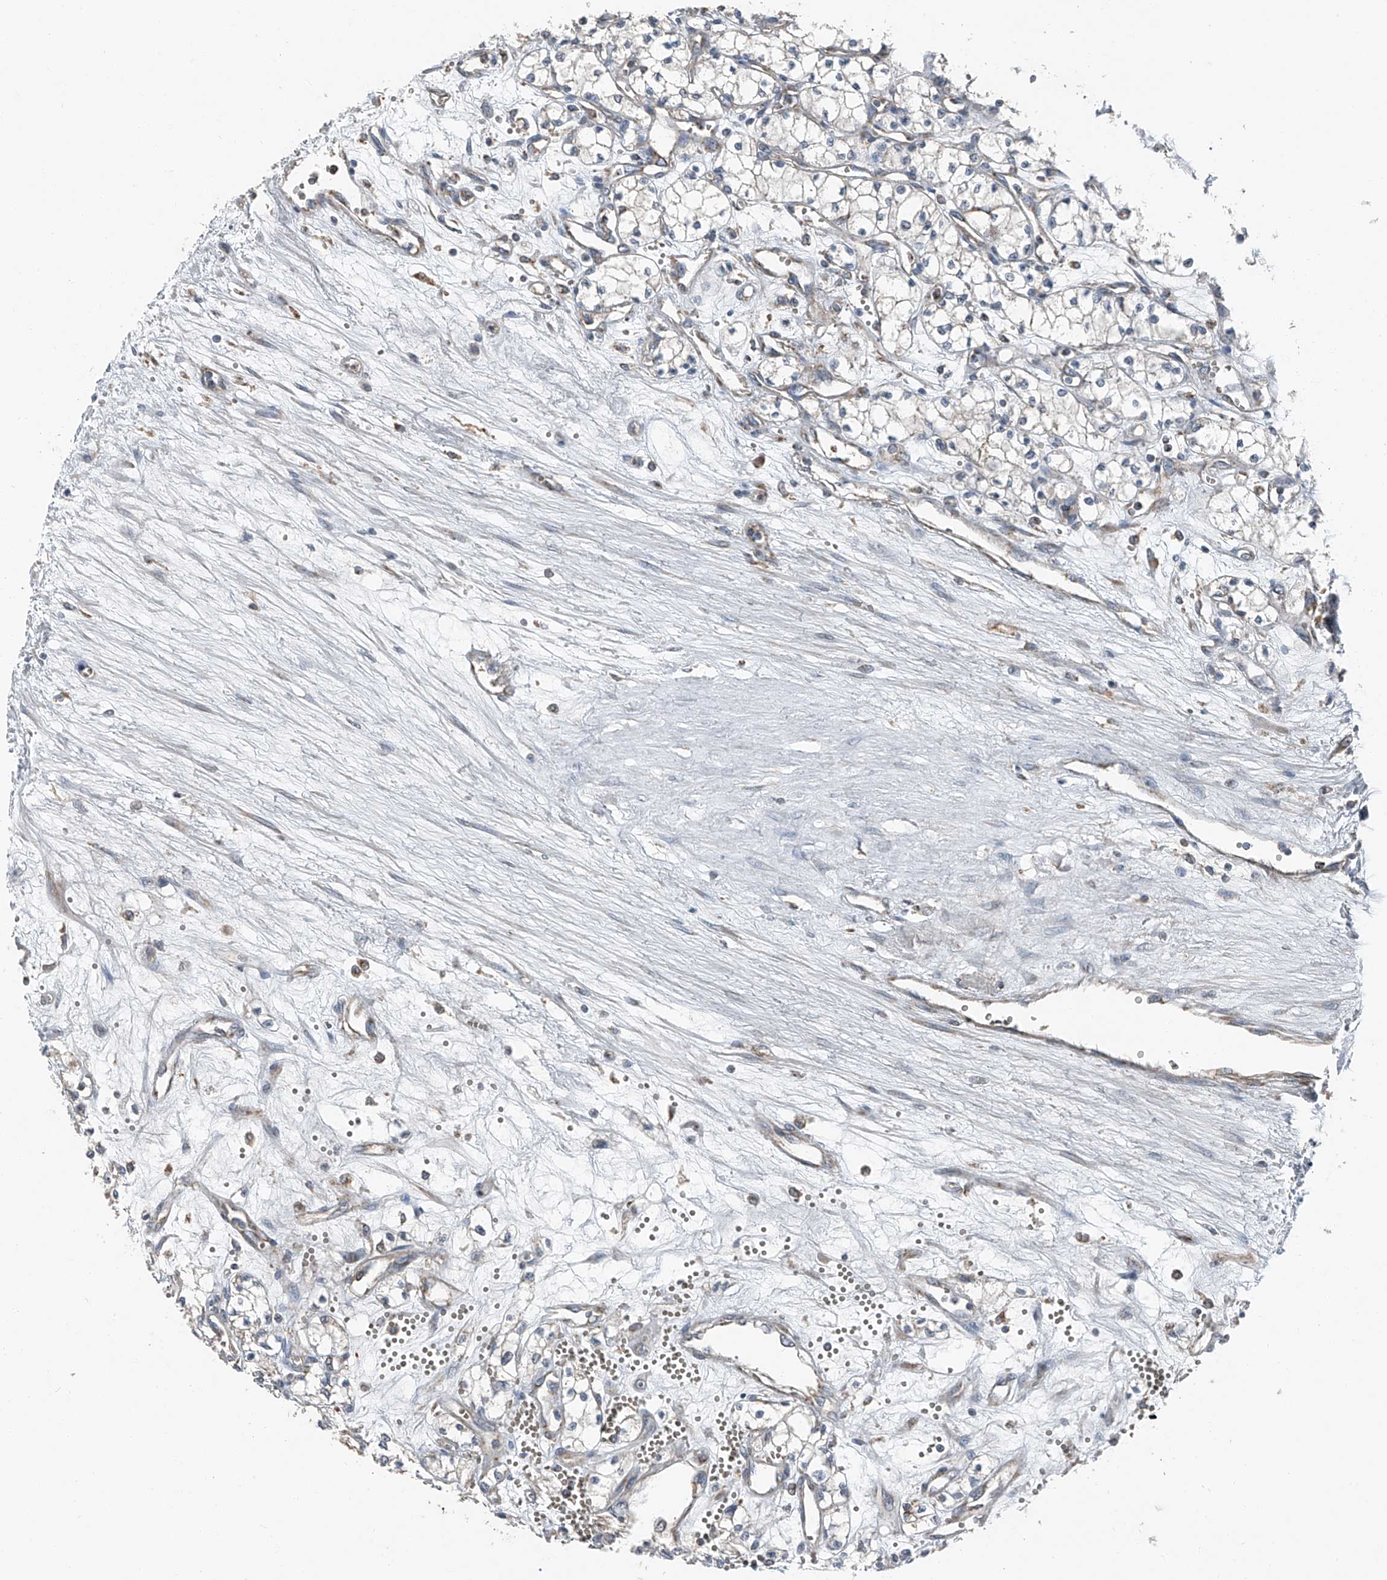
{"staining": {"intensity": "negative", "quantity": "none", "location": "none"}, "tissue": "renal cancer", "cell_type": "Tumor cells", "image_type": "cancer", "snomed": [{"axis": "morphology", "description": "Adenocarcinoma, NOS"}, {"axis": "topography", "description": "Kidney"}], "caption": "Protein analysis of adenocarcinoma (renal) demonstrates no significant positivity in tumor cells. The staining is performed using DAB (3,3'-diaminobenzidine) brown chromogen with nuclei counter-stained in using hematoxylin.", "gene": "CHRNA7", "patient": {"sex": "male", "age": 59}}